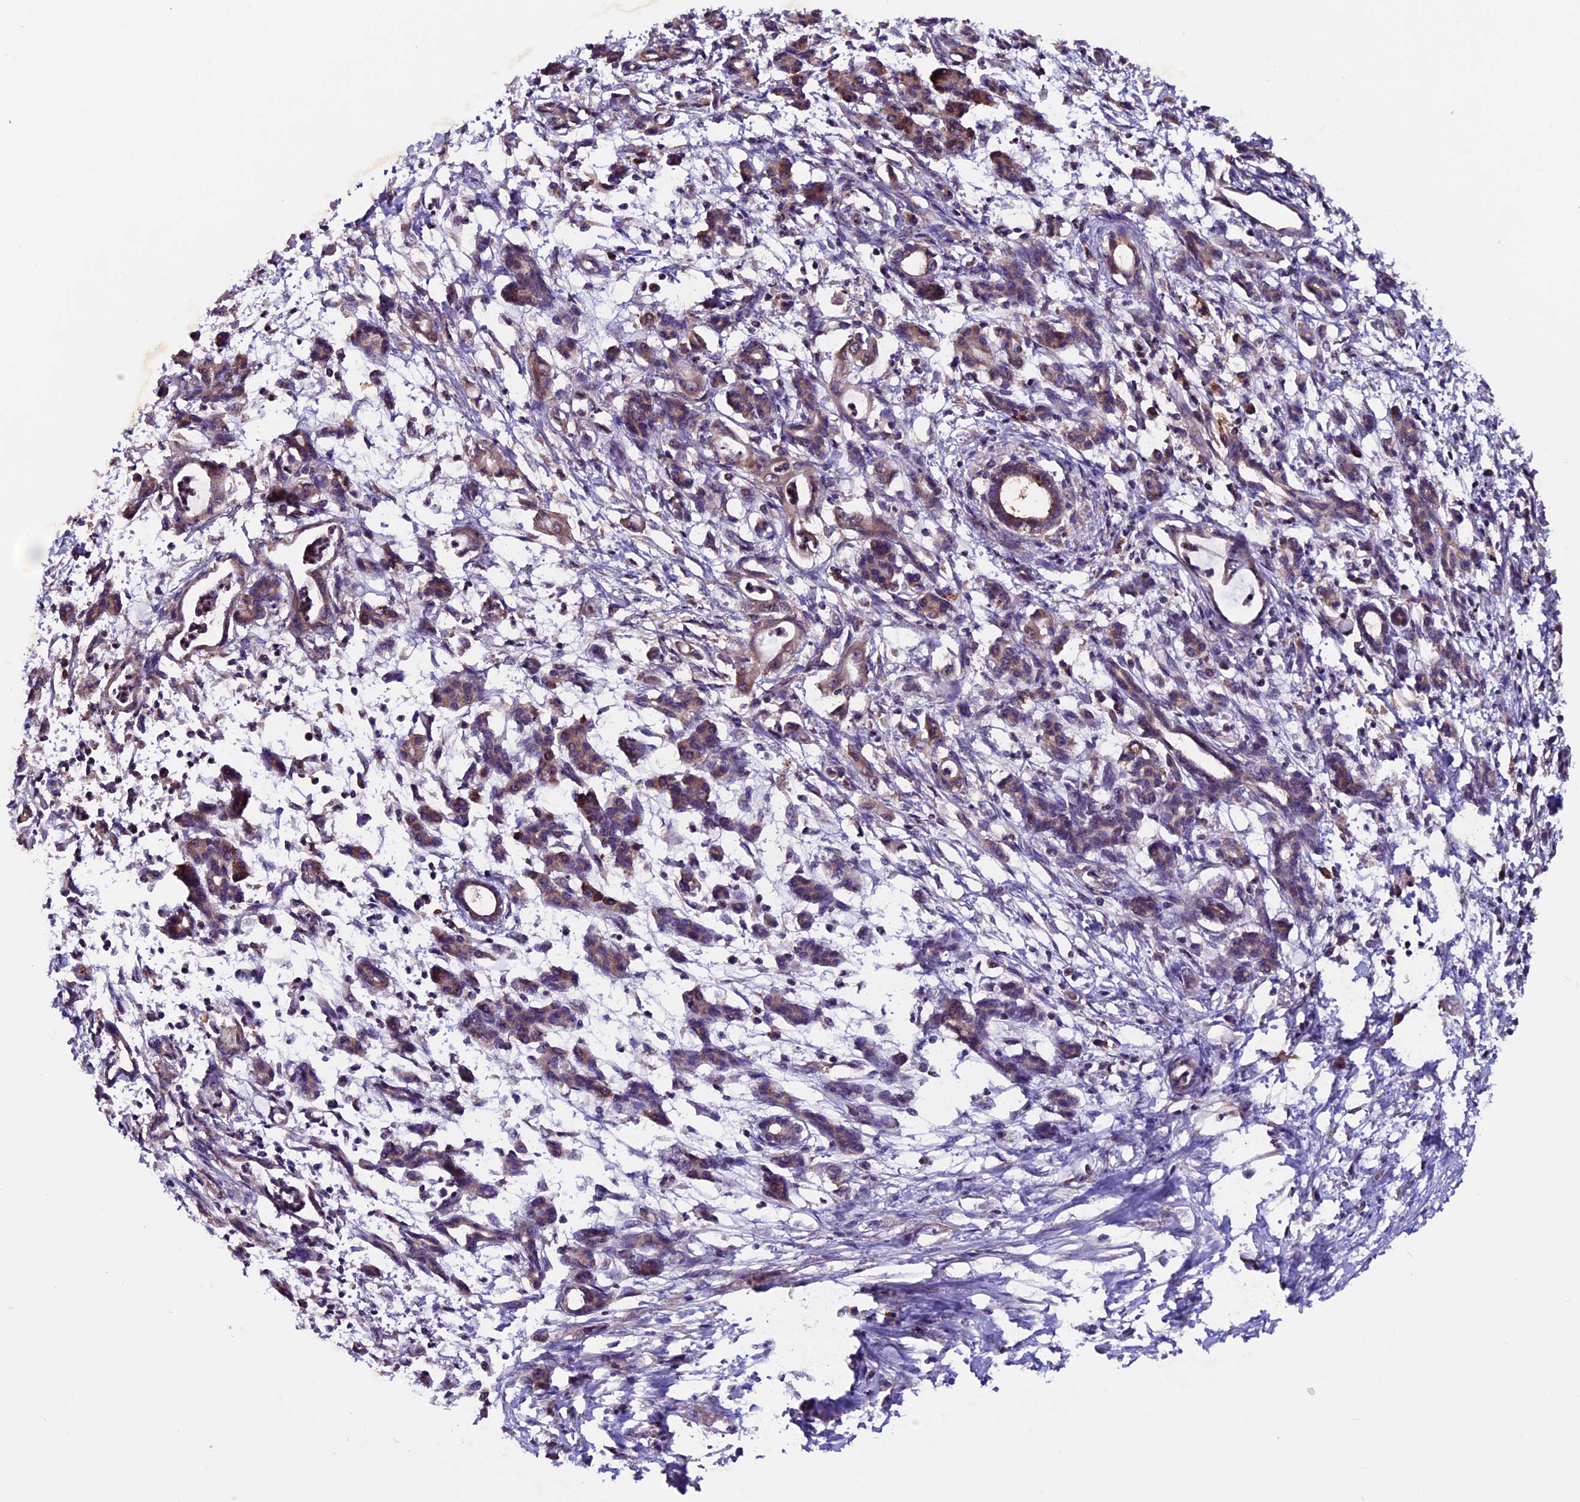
{"staining": {"intensity": "weak", "quantity": "25%-75%", "location": "cytoplasmic/membranous"}, "tissue": "pancreatic cancer", "cell_type": "Tumor cells", "image_type": "cancer", "snomed": [{"axis": "morphology", "description": "Adenocarcinoma, NOS"}, {"axis": "topography", "description": "Pancreas"}], "caption": "Adenocarcinoma (pancreatic) stained with a brown dye shows weak cytoplasmic/membranous positive positivity in about 25%-75% of tumor cells.", "gene": "ZNF598", "patient": {"sex": "female", "age": 55}}